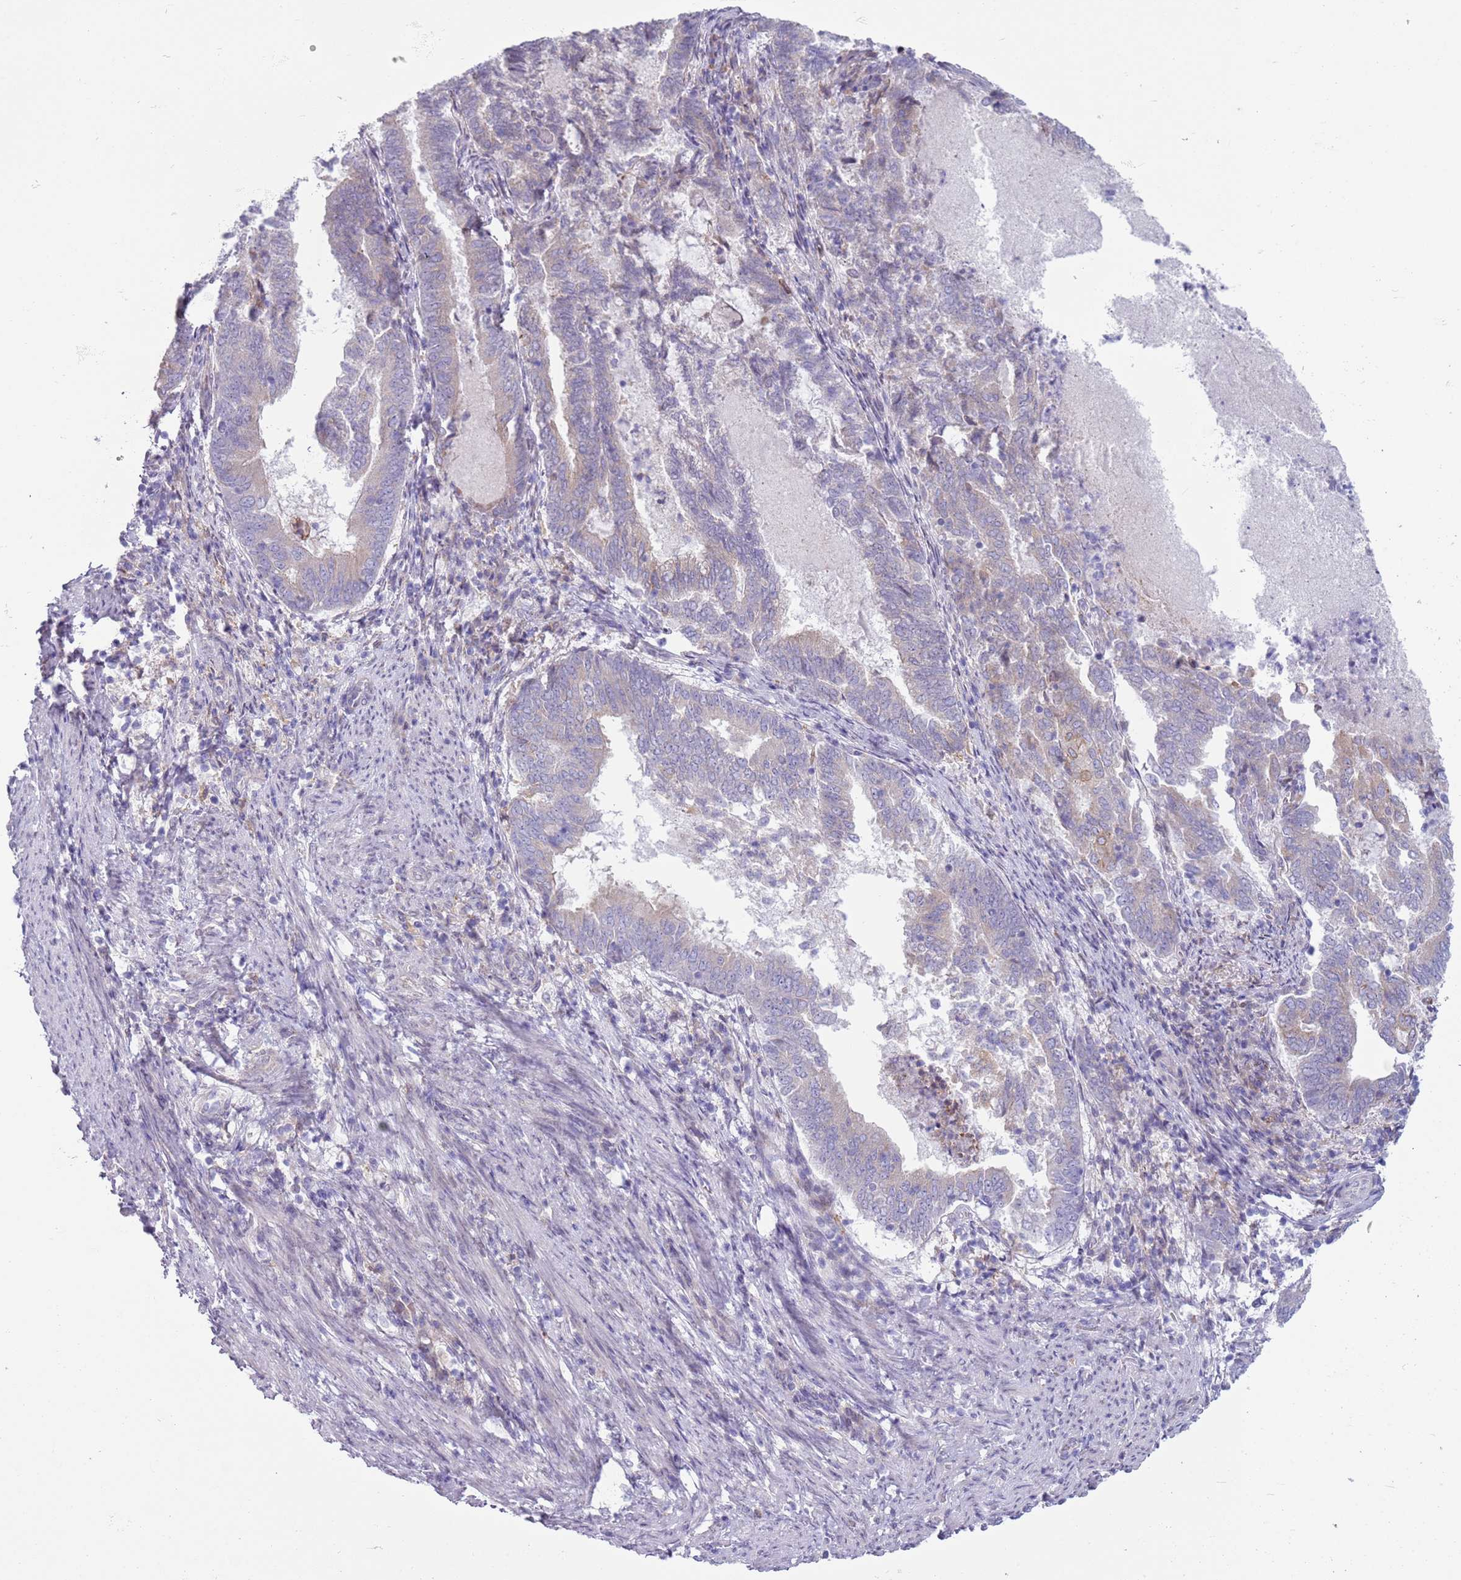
{"staining": {"intensity": "weak", "quantity": "<25%", "location": "cytoplasmic/membranous"}, "tissue": "endometrial cancer", "cell_type": "Tumor cells", "image_type": "cancer", "snomed": [{"axis": "morphology", "description": "Adenocarcinoma, NOS"}, {"axis": "topography", "description": "Endometrium"}], "caption": "Micrograph shows no significant protein positivity in tumor cells of adenocarcinoma (endometrial).", "gene": "OAF", "patient": {"sex": "female", "age": 80}}